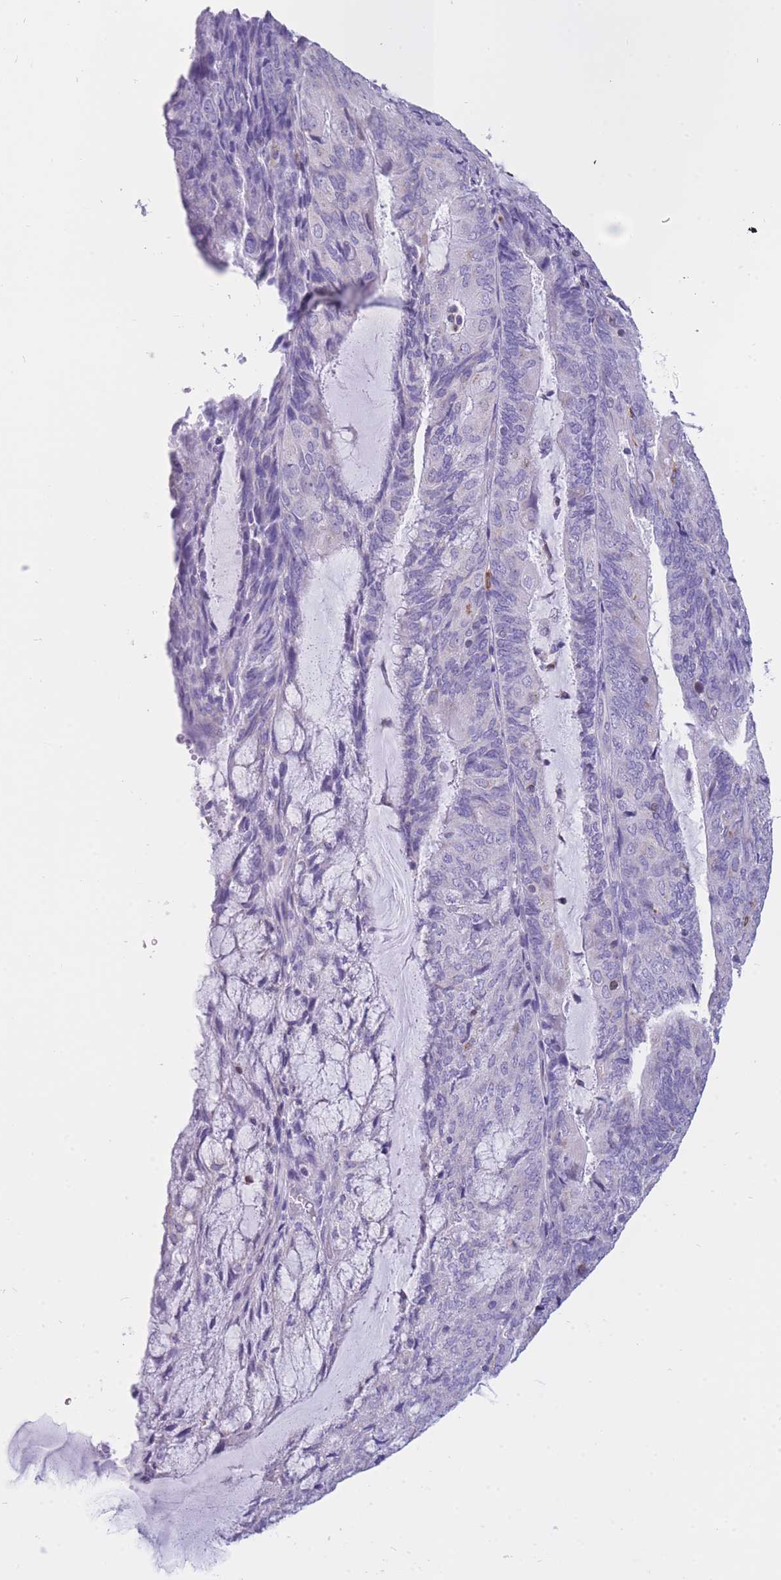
{"staining": {"intensity": "negative", "quantity": "none", "location": "none"}, "tissue": "endometrial cancer", "cell_type": "Tumor cells", "image_type": "cancer", "snomed": [{"axis": "morphology", "description": "Adenocarcinoma, NOS"}, {"axis": "topography", "description": "Endometrium"}], "caption": "High power microscopy micrograph of an immunohistochemistry photomicrograph of endometrial cancer, revealing no significant staining in tumor cells. (Immunohistochemistry (ihc), brightfield microscopy, high magnification).", "gene": "ZNF662", "patient": {"sex": "female", "age": 81}}